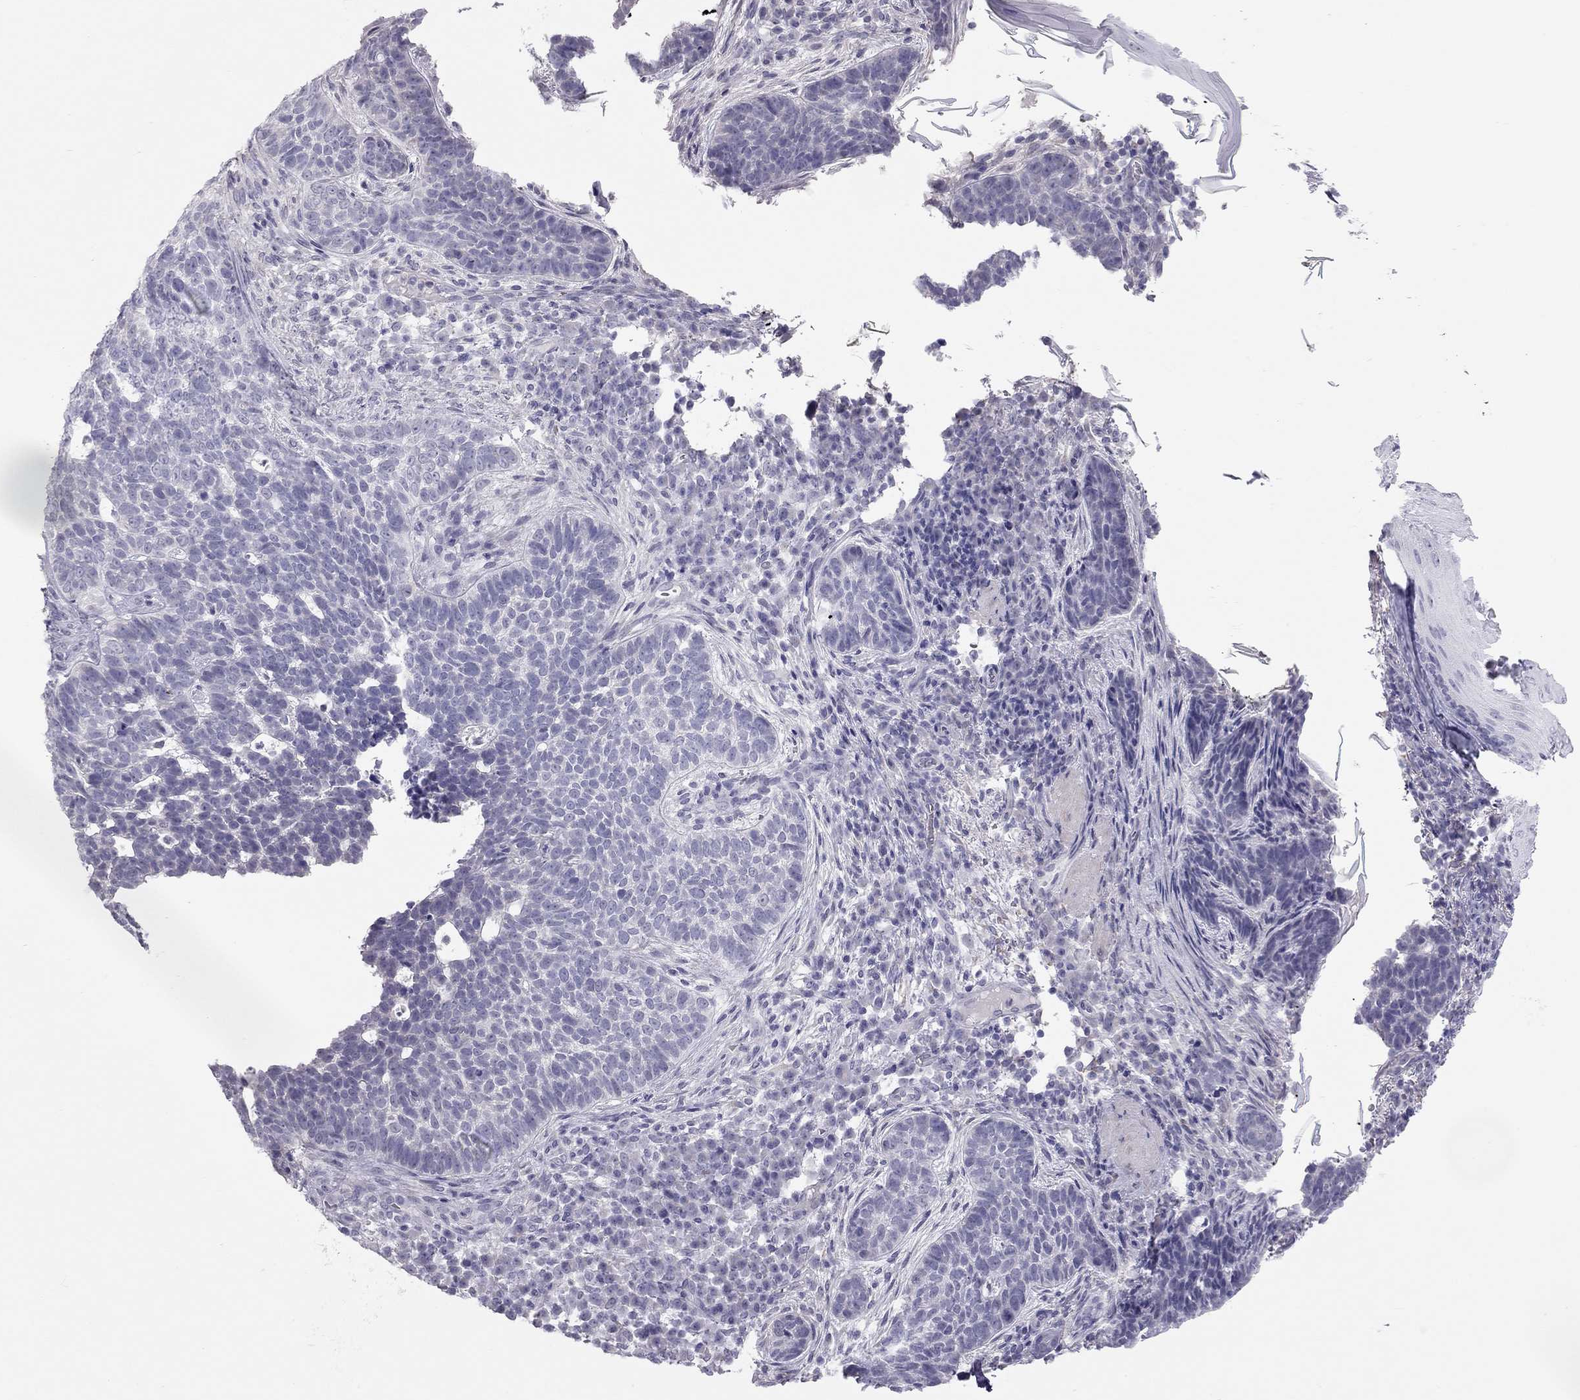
{"staining": {"intensity": "negative", "quantity": "none", "location": "none"}, "tissue": "skin cancer", "cell_type": "Tumor cells", "image_type": "cancer", "snomed": [{"axis": "morphology", "description": "Basal cell carcinoma"}, {"axis": "topography", "description": "Skin"}], "caption": "Photomicrograph shows no protein positivity in tumor cells of basal cell carcinoma (skin) tissue.", "gene": "SPATA12", "patient": {"sex": "female", "age": 69}}